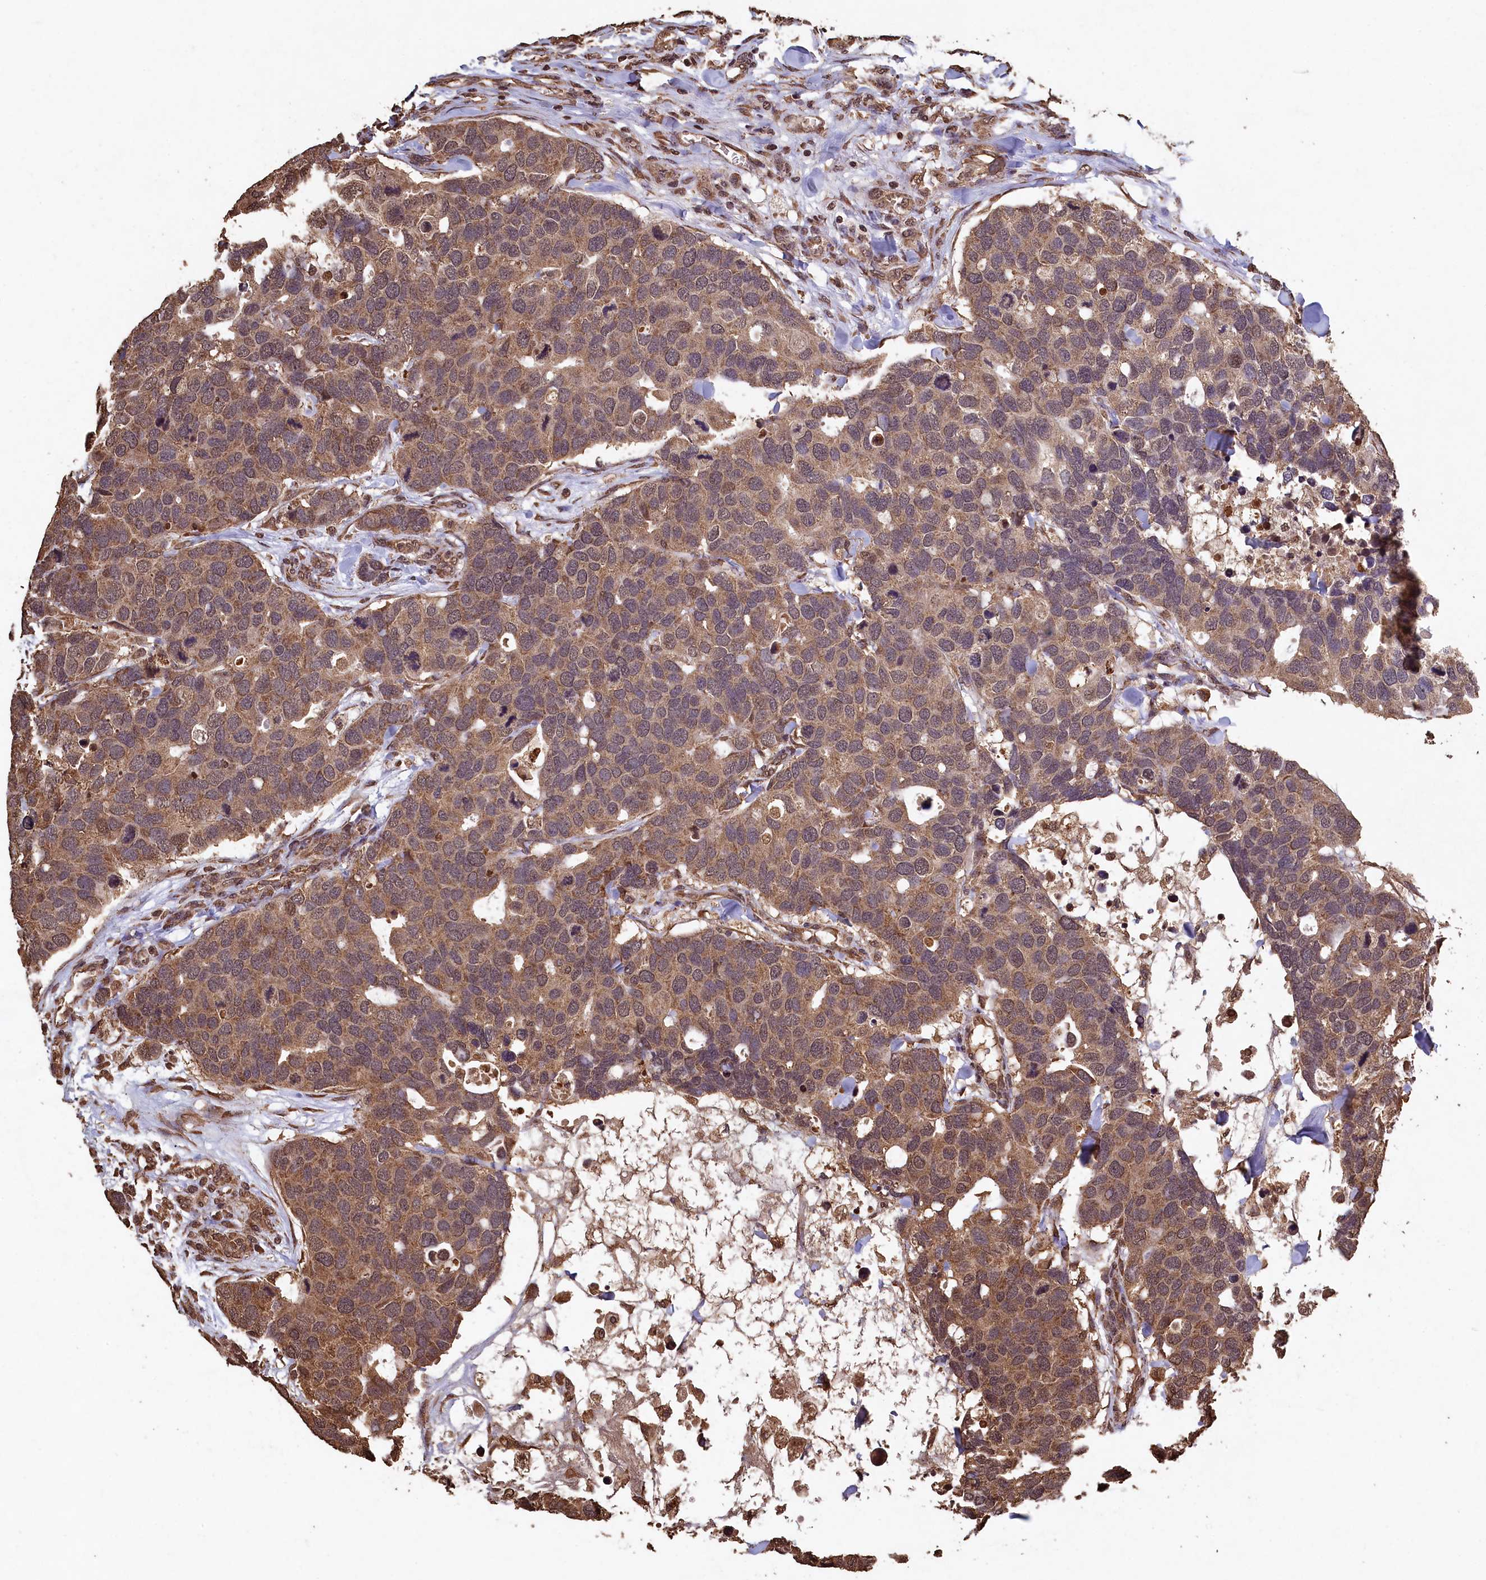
{"staining": {"intensity": "moderate", "quantity": ">75%", "location": "cytoplasmic/membranous,nuclear"}, "tissue": "breast cancer", "cell_type": "Tumor cells", "image_type": "cancer", "snomed": [{"axis": "morphology", "description": "Duct carcinoma"}, {"axis": "topography", "description": "Breast"}], "caption": "A photomicrograph of breast cancer (infiltrating ductal carcinoma) stained for a protein reveals moderate cytoplasmic/membranous and nuclear brown staining in tumor cells. Nuclei are stained in blue.", "gene": "CEP57L1", "patient": {"sex": "female", "age": 83}}